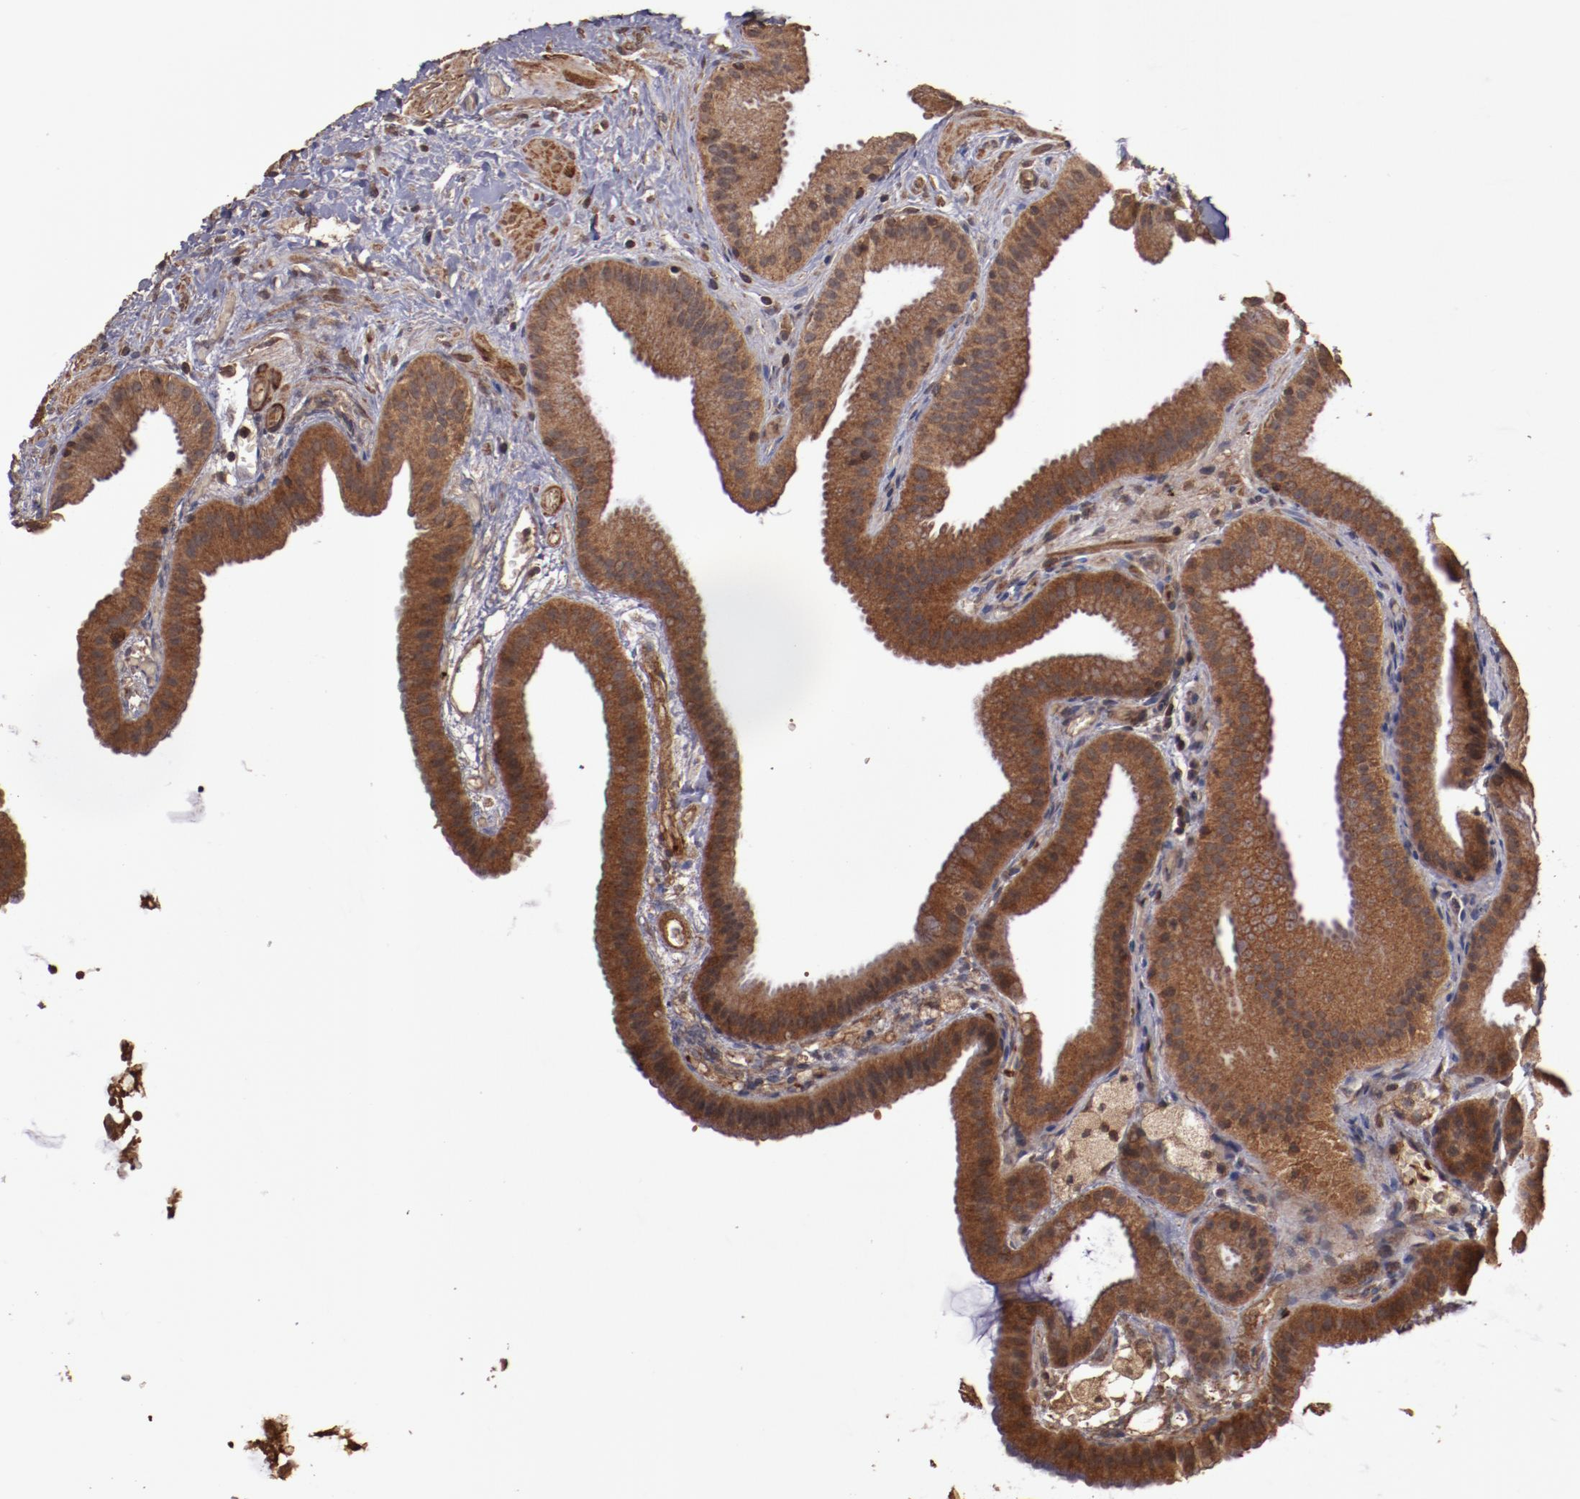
{"staining": {"intensity": "strong", "quantity": ">75%", "location": "cytoplasmic/membranous"}, "tissue": "gallbladder", "cell_type": "Glandular cells", "image_type": "normal", "snomed": [{"axis": "morphology", "description": "Normal tissue, NOS"}, {"axis": "topography", "description": "Gallbladder"}], "caption": "An image showing strong cytoplasmic/membranous staining in about >75% of glandular cells in normal gallbladder, as visualized by brown immunohistochemical staining.", "gene": "TXNDC16", "patient": {"sex": "female", "age": 63}}